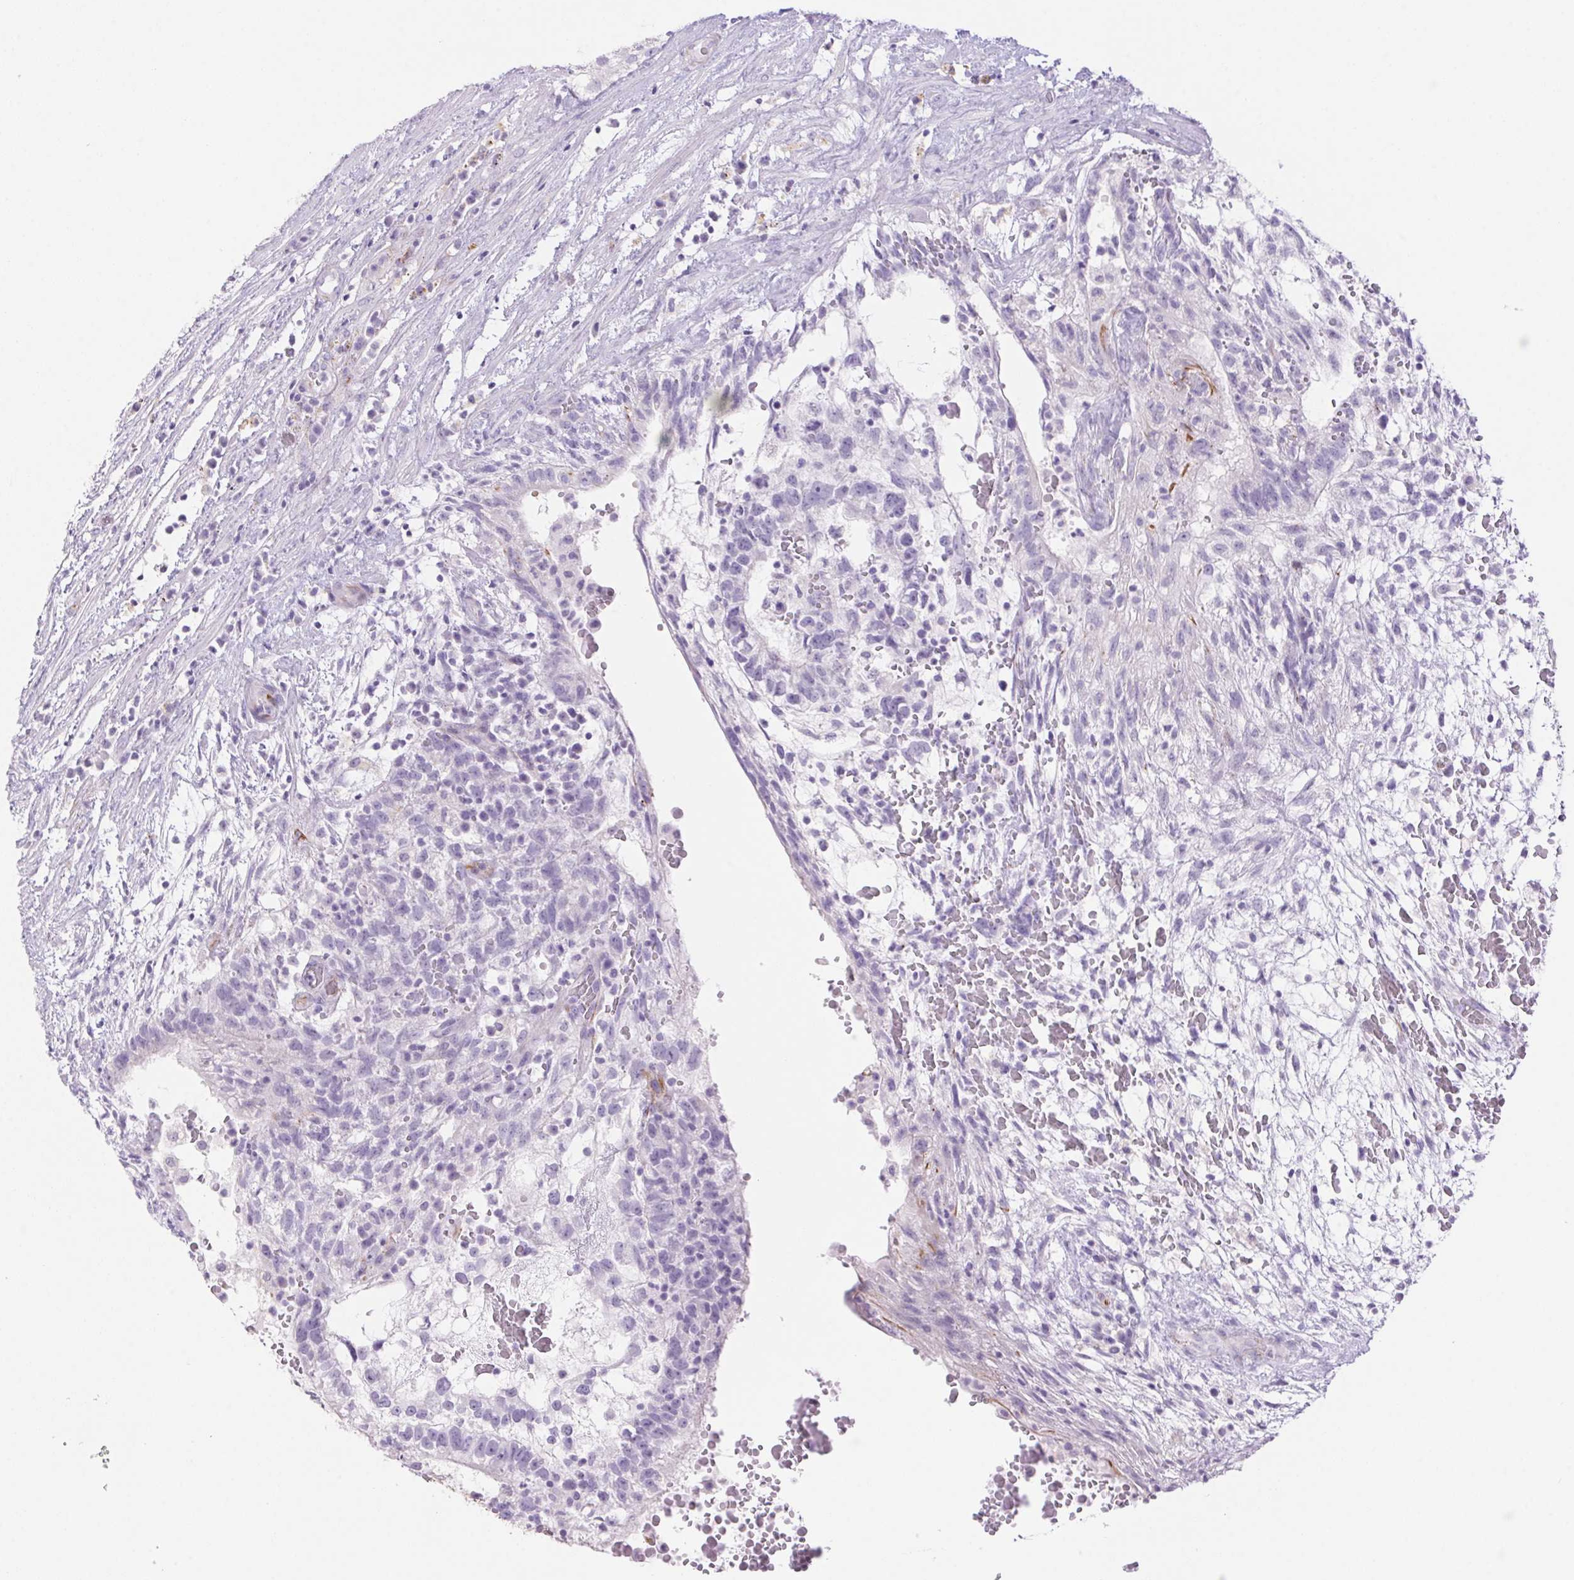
{"staining": {"intensity": "negative", "quantity": "none", "location": "none"}, "tissue": "testis cancer", "cell_type": "Tumor cells", "image_type": "cancer", "snomed": [{"axis": "morphology", "description": "Normal tissue, NOS"}, {"axis": "morphology", "description": "Carcinoma, Embryonal, NOS"}, {"axis": "topography", "description": "Testis"}], "caption": "Protein analysis of testis cancer exhibits no significant expression in tumor cells.", "gene": "ERP27", "patient": {"sex": "male", "age": 32}}